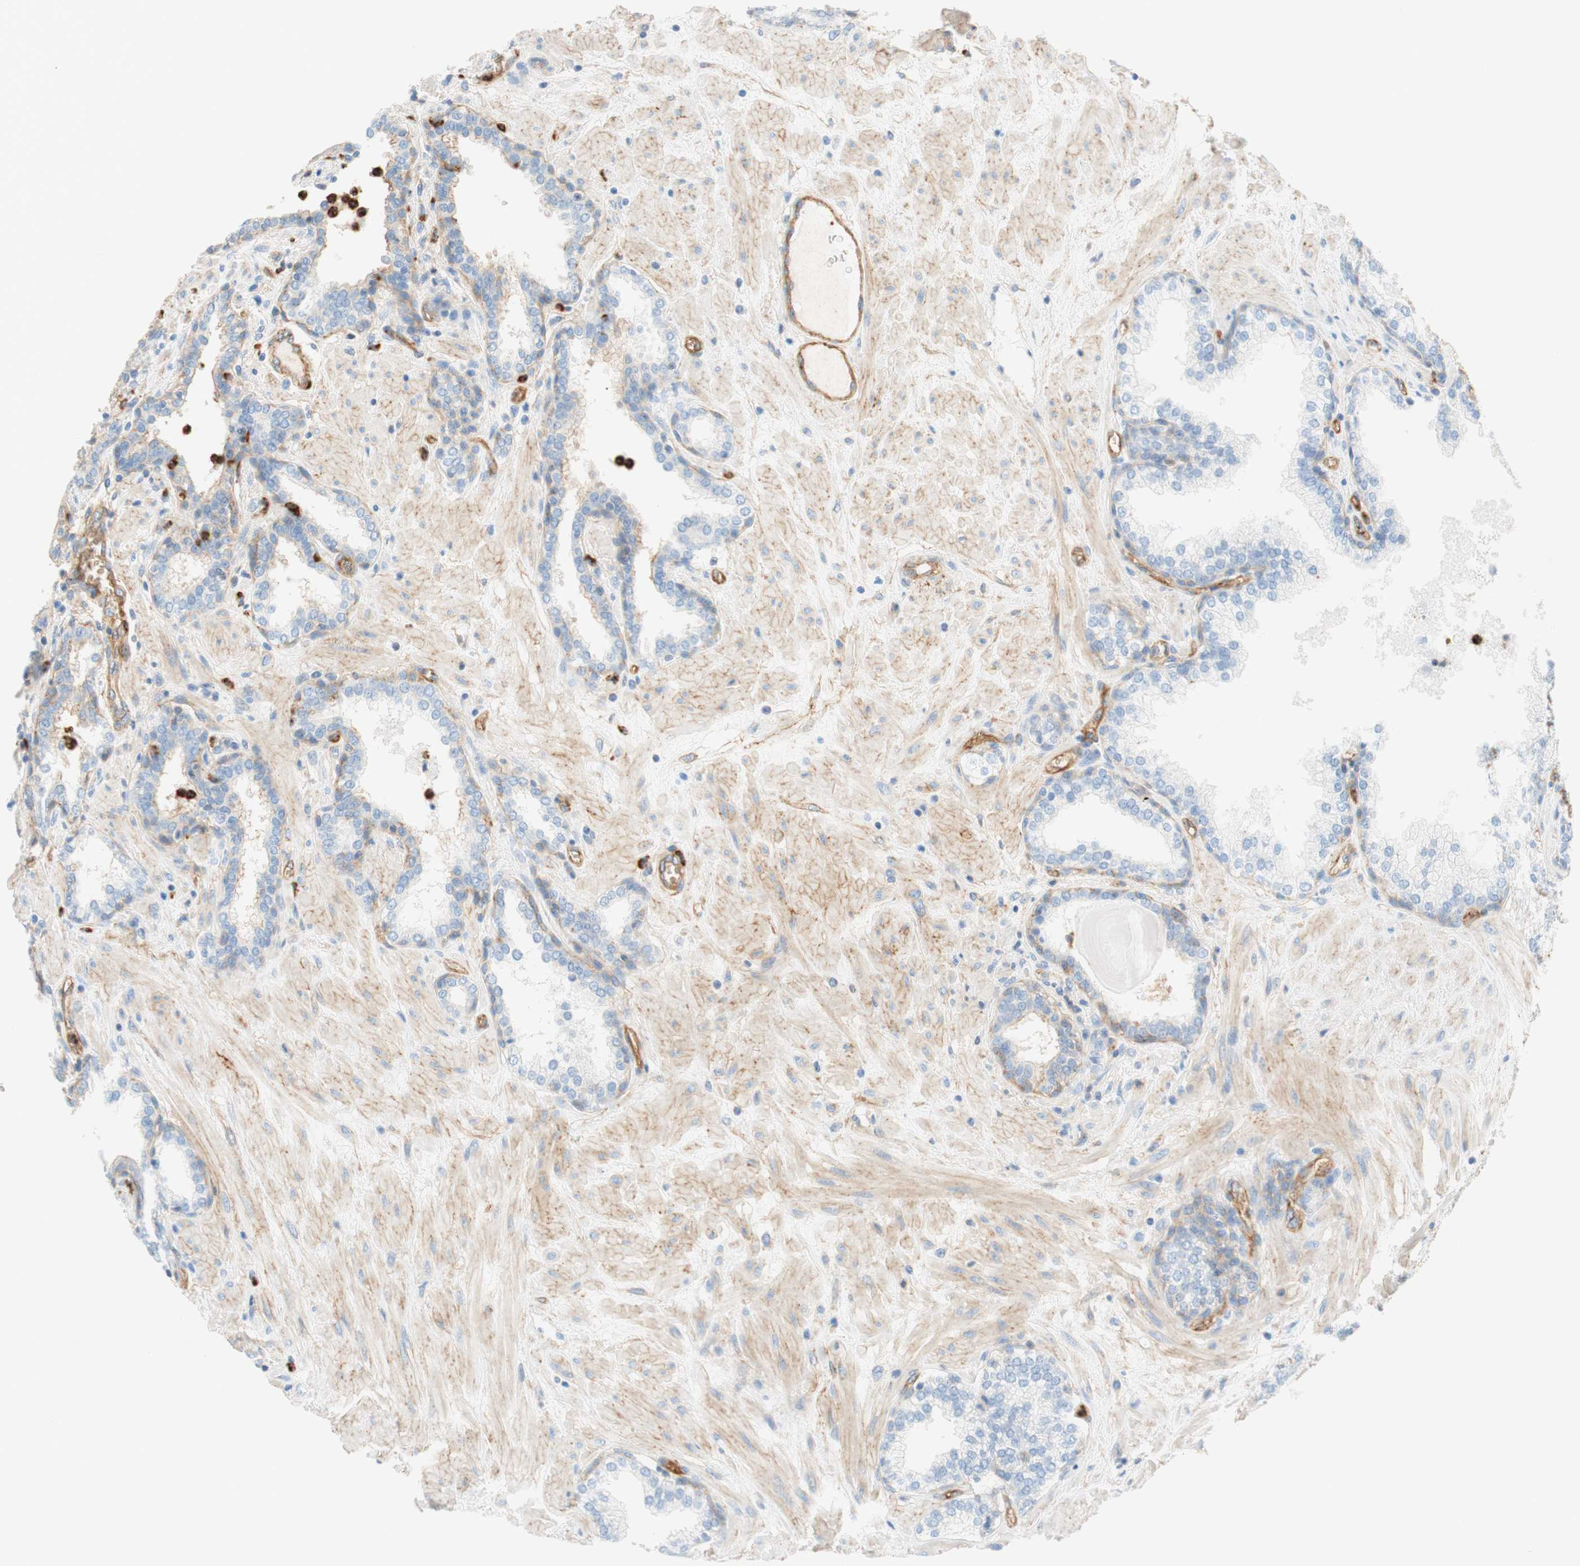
{"staining": {"intensity": "weak", "quantity": "<25%", "location": "cytoplasmic/membranous"}, "tissue": "prostate", "cell_type": "Glandular cells", "image_type": "normal", "snomed": [{"axis": "morphology", "description": "Normal tissue, NOS"}, {"axis": "topography", "description": "Prostate"}], "caption": "Prostate stained for a protein using IHC displays no positivity glandular cells.", "gene": "STOM", "patient": {"sex": "male", "age": 51}}